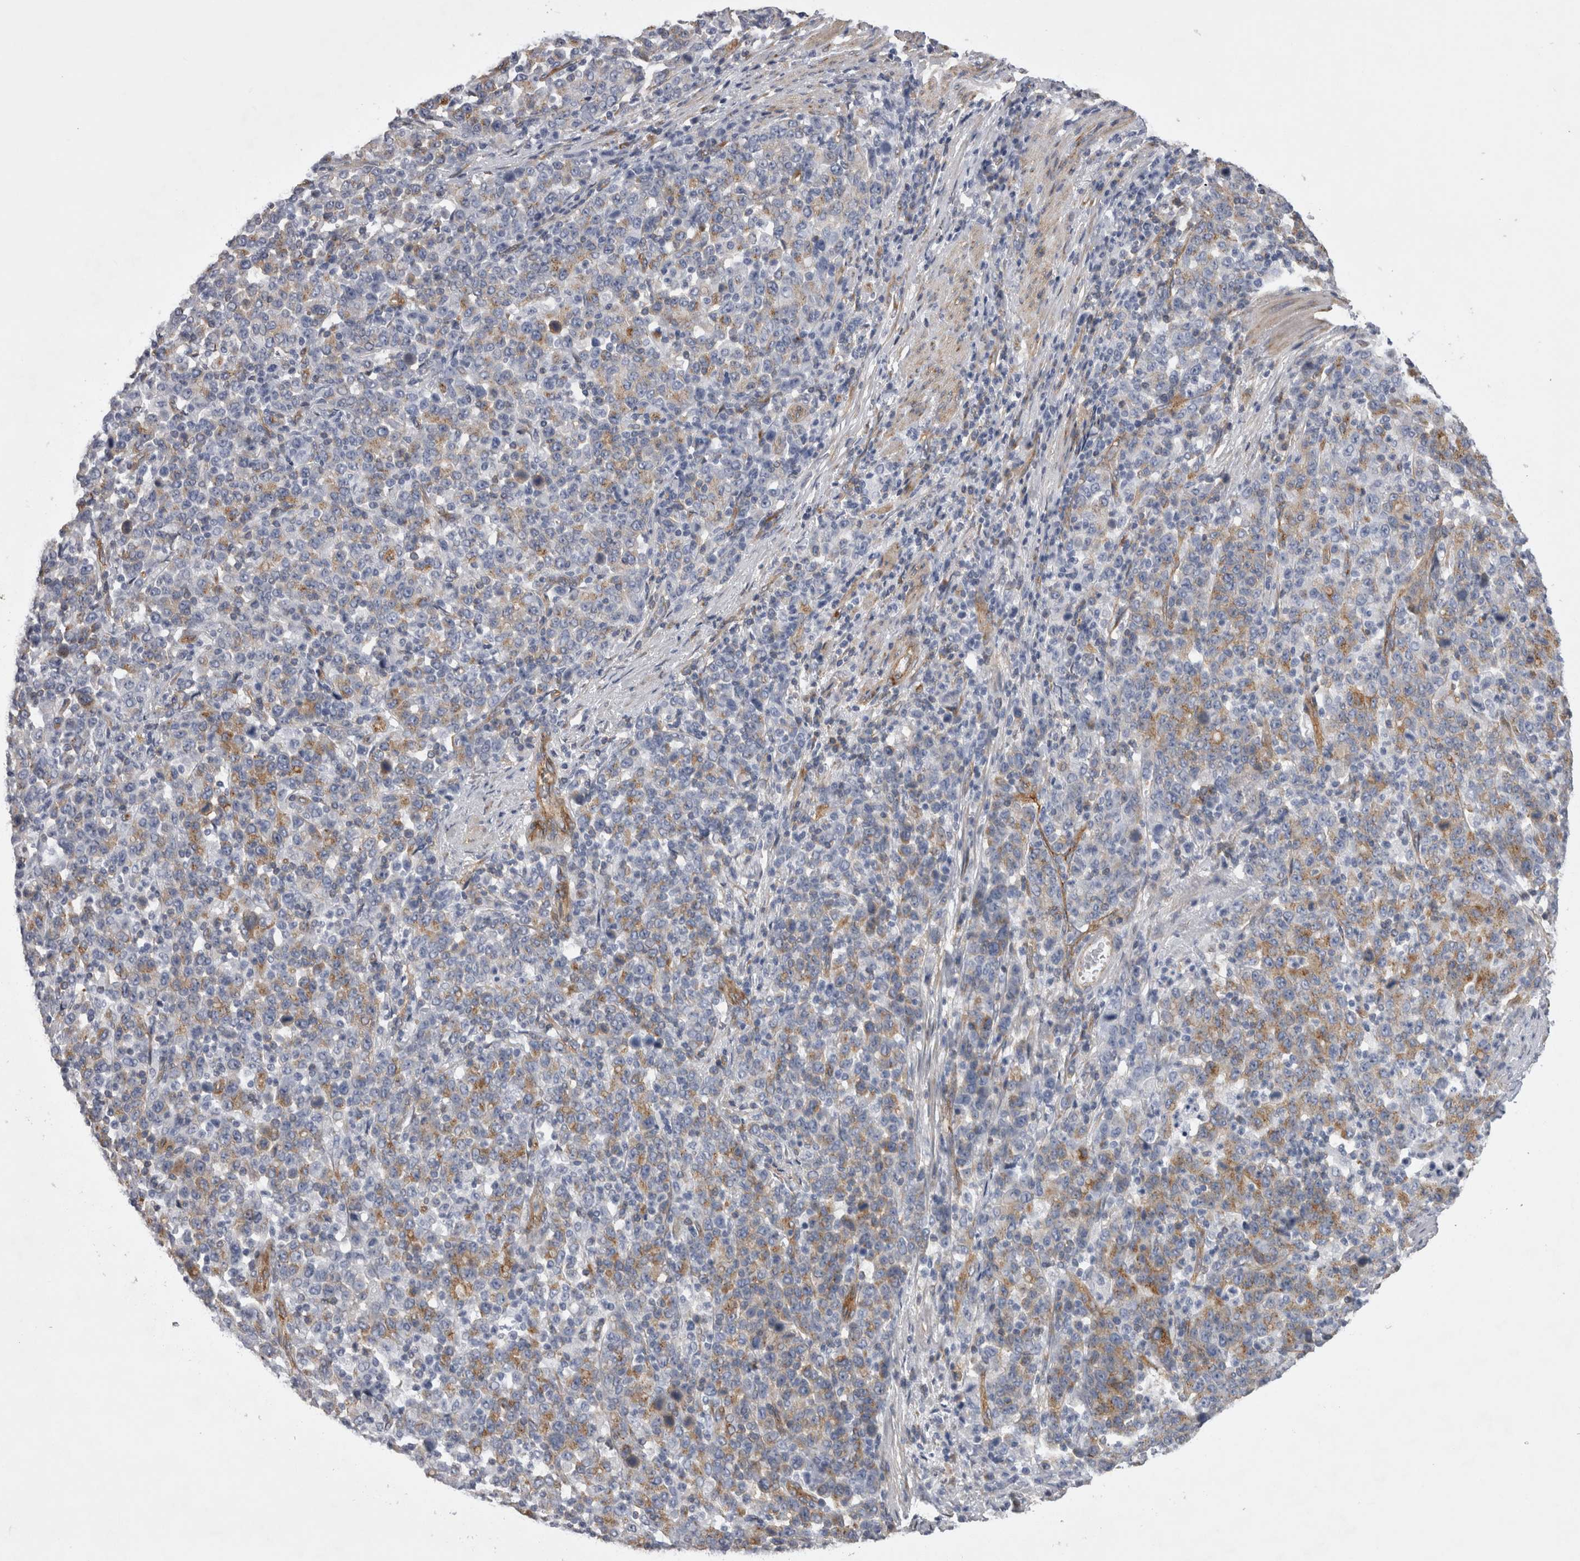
{"staining": {"intensity": "moderate", "quantity": "25%-75%", "location": "cytoplasmic/membranous"}, "tissue": "stomach cancer", "cell_type": "Tumor cells", "image_type": "cancer", "snomed": [{"axis": "morphology", "description": "Adenocarcinoma, NOS"}, {"axis": "topography", "description": "Stomach, upper"}], "caption": "Stomach cancer (adenocarcinoma) was stained to show a protein in brown. There is medium levels of moderate cytoplasmic/membranous positivity in approximately 25%-75% of tumor cells. (DAB IHC with brightfield microscopy, high magnification).", "gene": "ATXN3", "patient": {"sex": "male", "age": 69}}